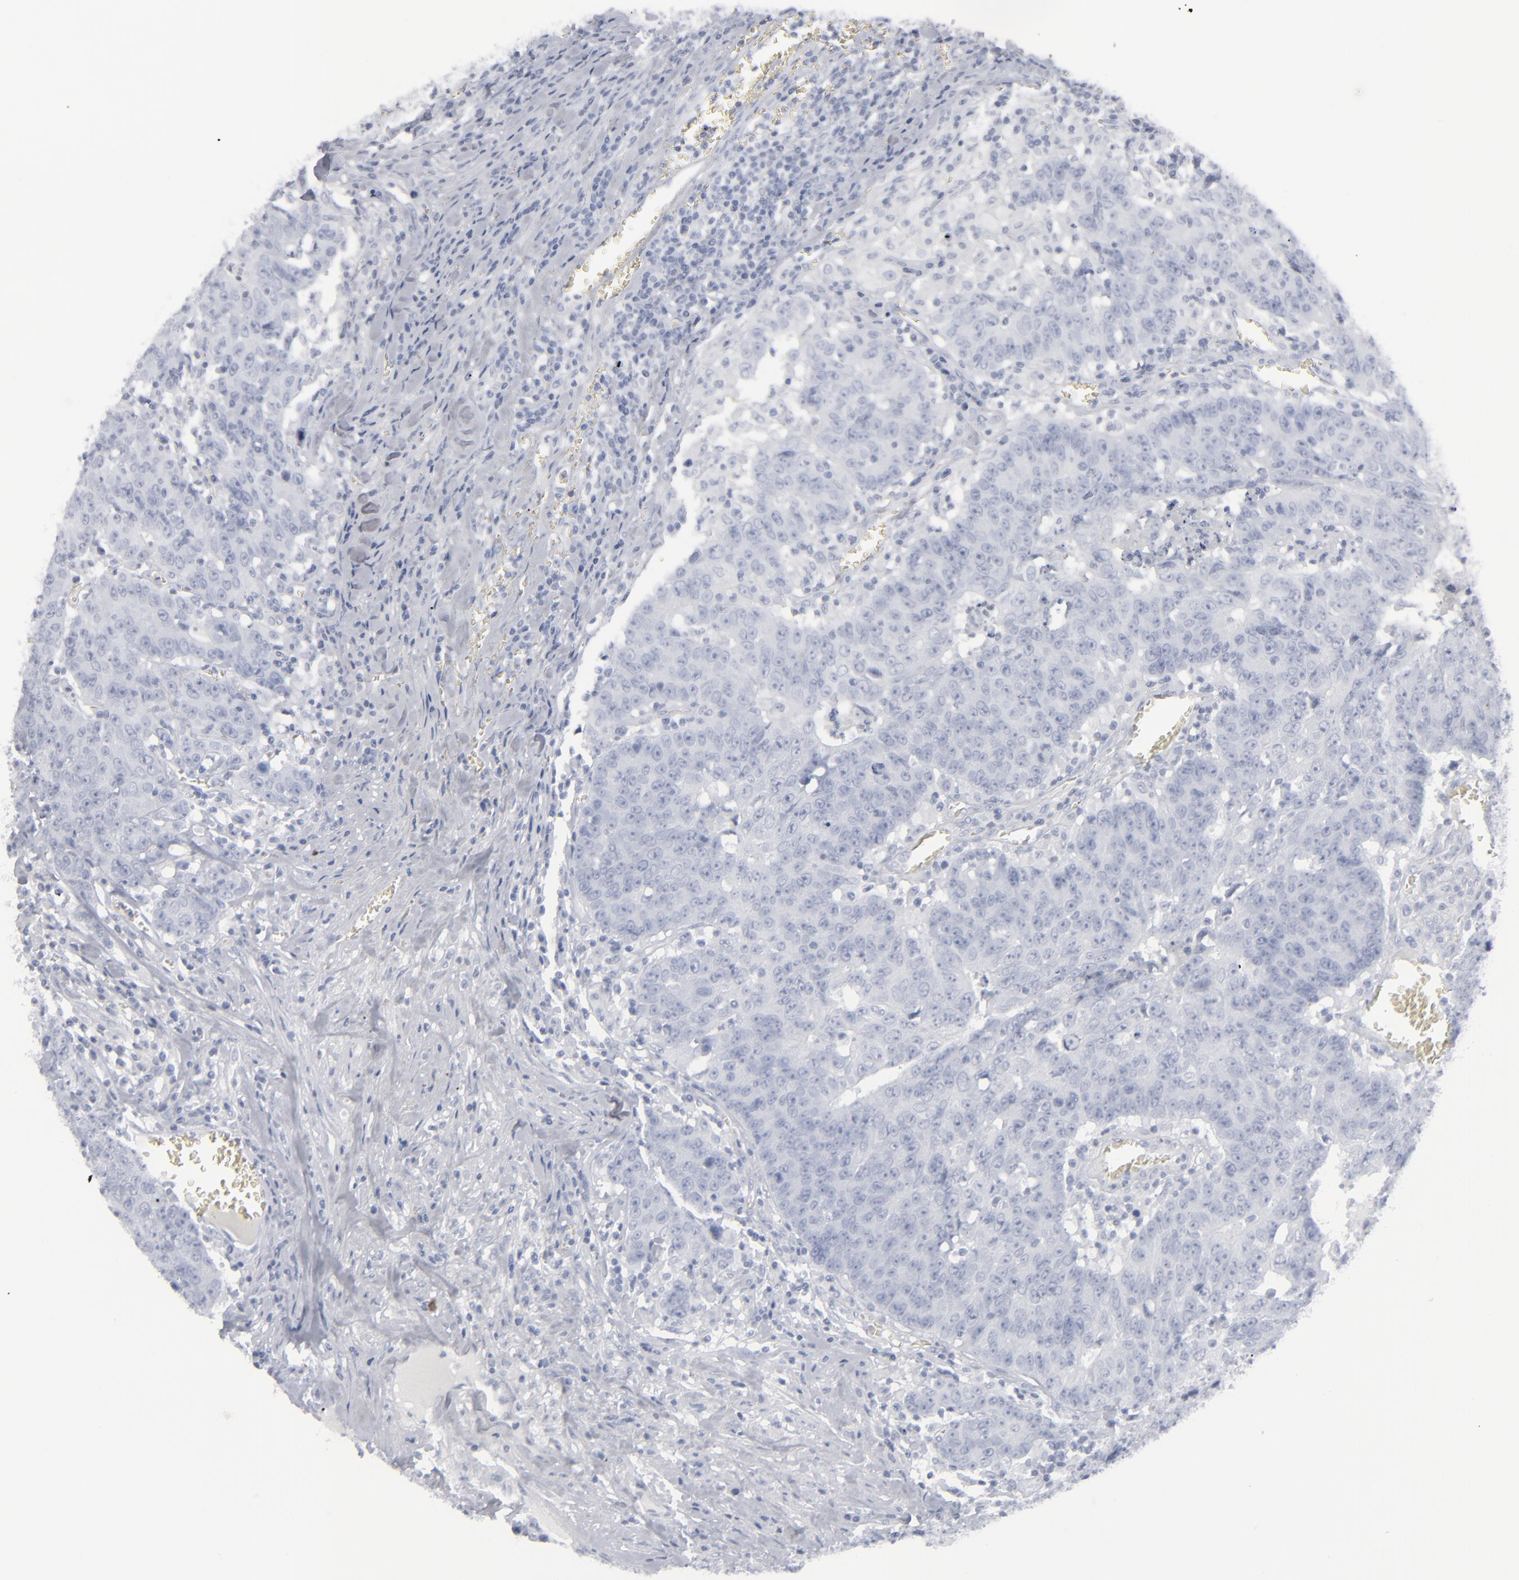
{"staining": {"intensity": "negative", "quantity": "none", "location": "none"}, "tissue": "colorectal cancer", "cell_type": "Tumor cells", "image_type": "cancer", "snomed": [{"axis": "morphology", "description": "Adenocarcinoma, NOS"}, {"axis": "topography", "description": "Colon"}], "caption": "Colorectal cancer (adenocarcinoma) was stained to show a protein in brown. There is no significant positivity in tumor cells.", "gene": "MSLN", "patient": {"sex": "female", "age": 53}}